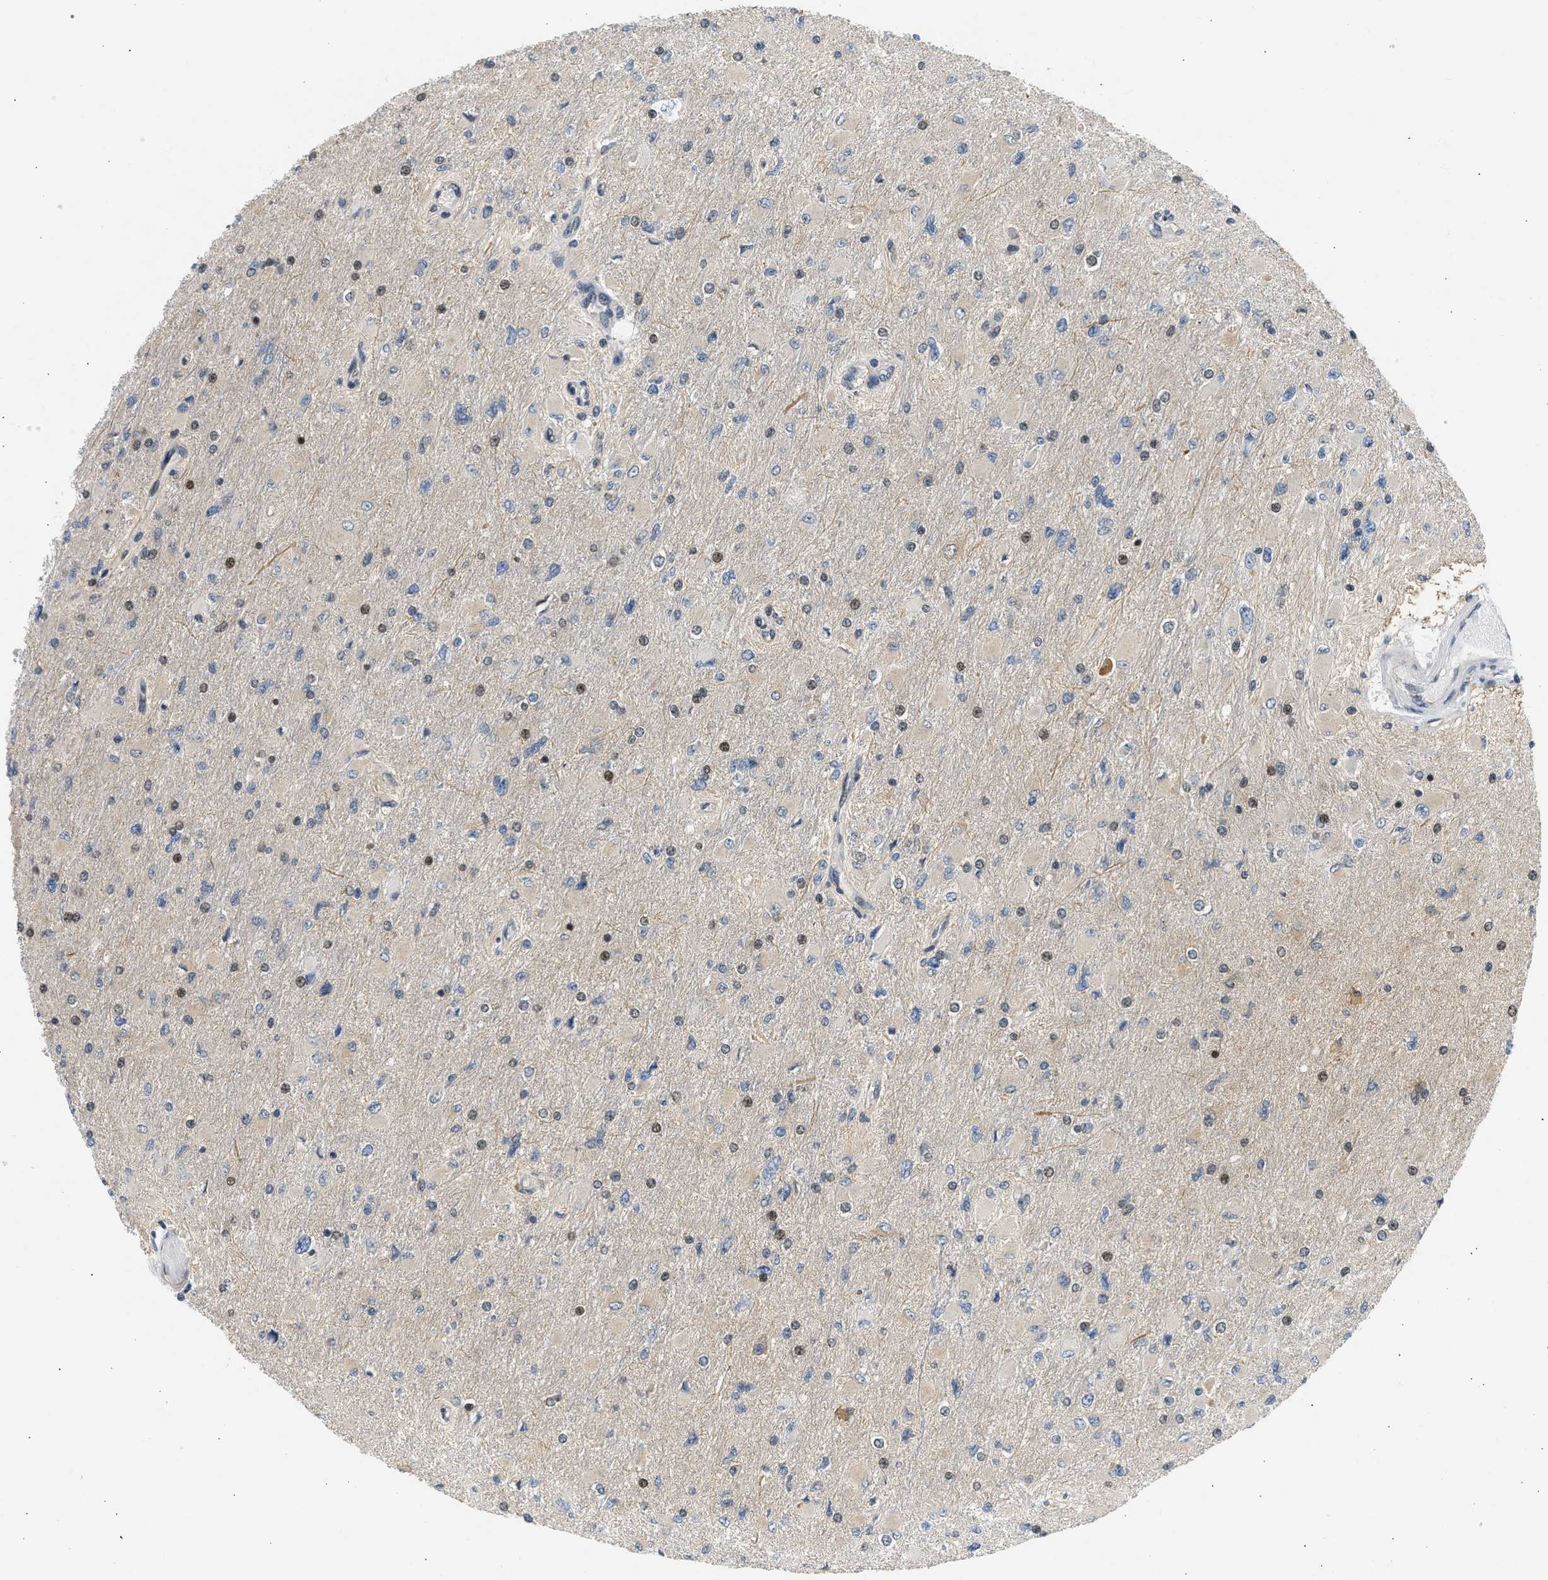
{"staining": {"intensity": "moderate", "quantity": "<25%", "location": "nuclear"}, "tissue": "glioma", "cell_type": "Tumor cells", "image_type": "cancer", "snomed": [{"axis": "morphology", "description": "Glioma, malignant, High grade"}, {"axis": "topography", "description": "Cerebral cortex"}], "caption": "The micrograph shows immunohistochemical staining of glioma. There is moderate nuclear expression is seen in approximately <25% of tumor cells.", "gene": "OLIG3", "patient": {"sex": "female", "age": 36}}